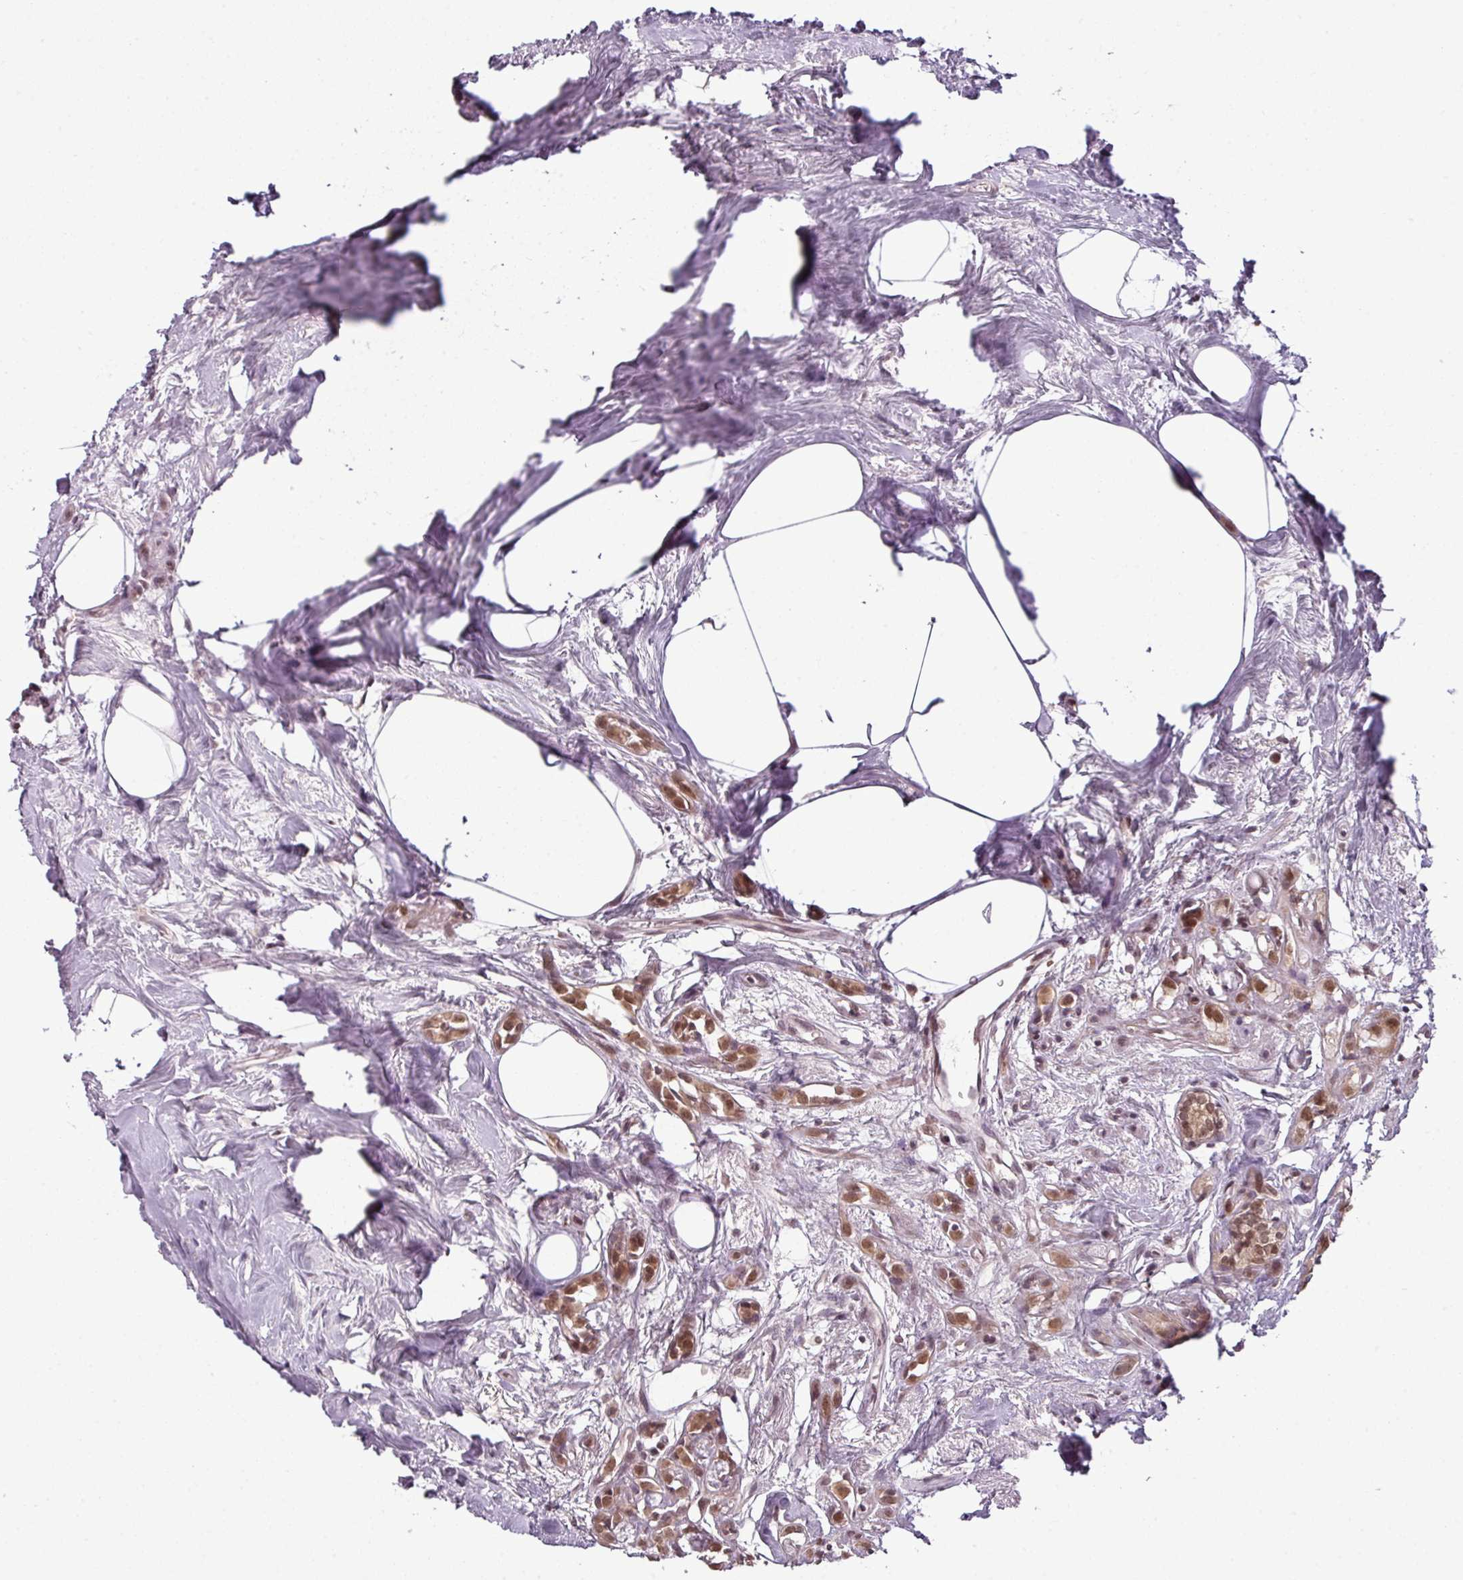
{"staining": {"intensity": "moderate", "quantity": ">75%", "location": "cytoplasmic/membranous,nuclear"}, "tissue": "breast cancer", "cell_type": "Tumor cells", "image_type": "cancer", "snomed": [{"axis": "morphology", "description": "Carcinoma, NOS"}, {"axis": "topography", "description": "Breast"}], "caption": "Immunohistochemistry of breast carcinoma displays medium levels of moderate cytoplasmic/membranous and nuclear positivity in approximately >75% of tumor cells.", "gene": "DERPC", "patient": {"sex": "female", "age": 60}}